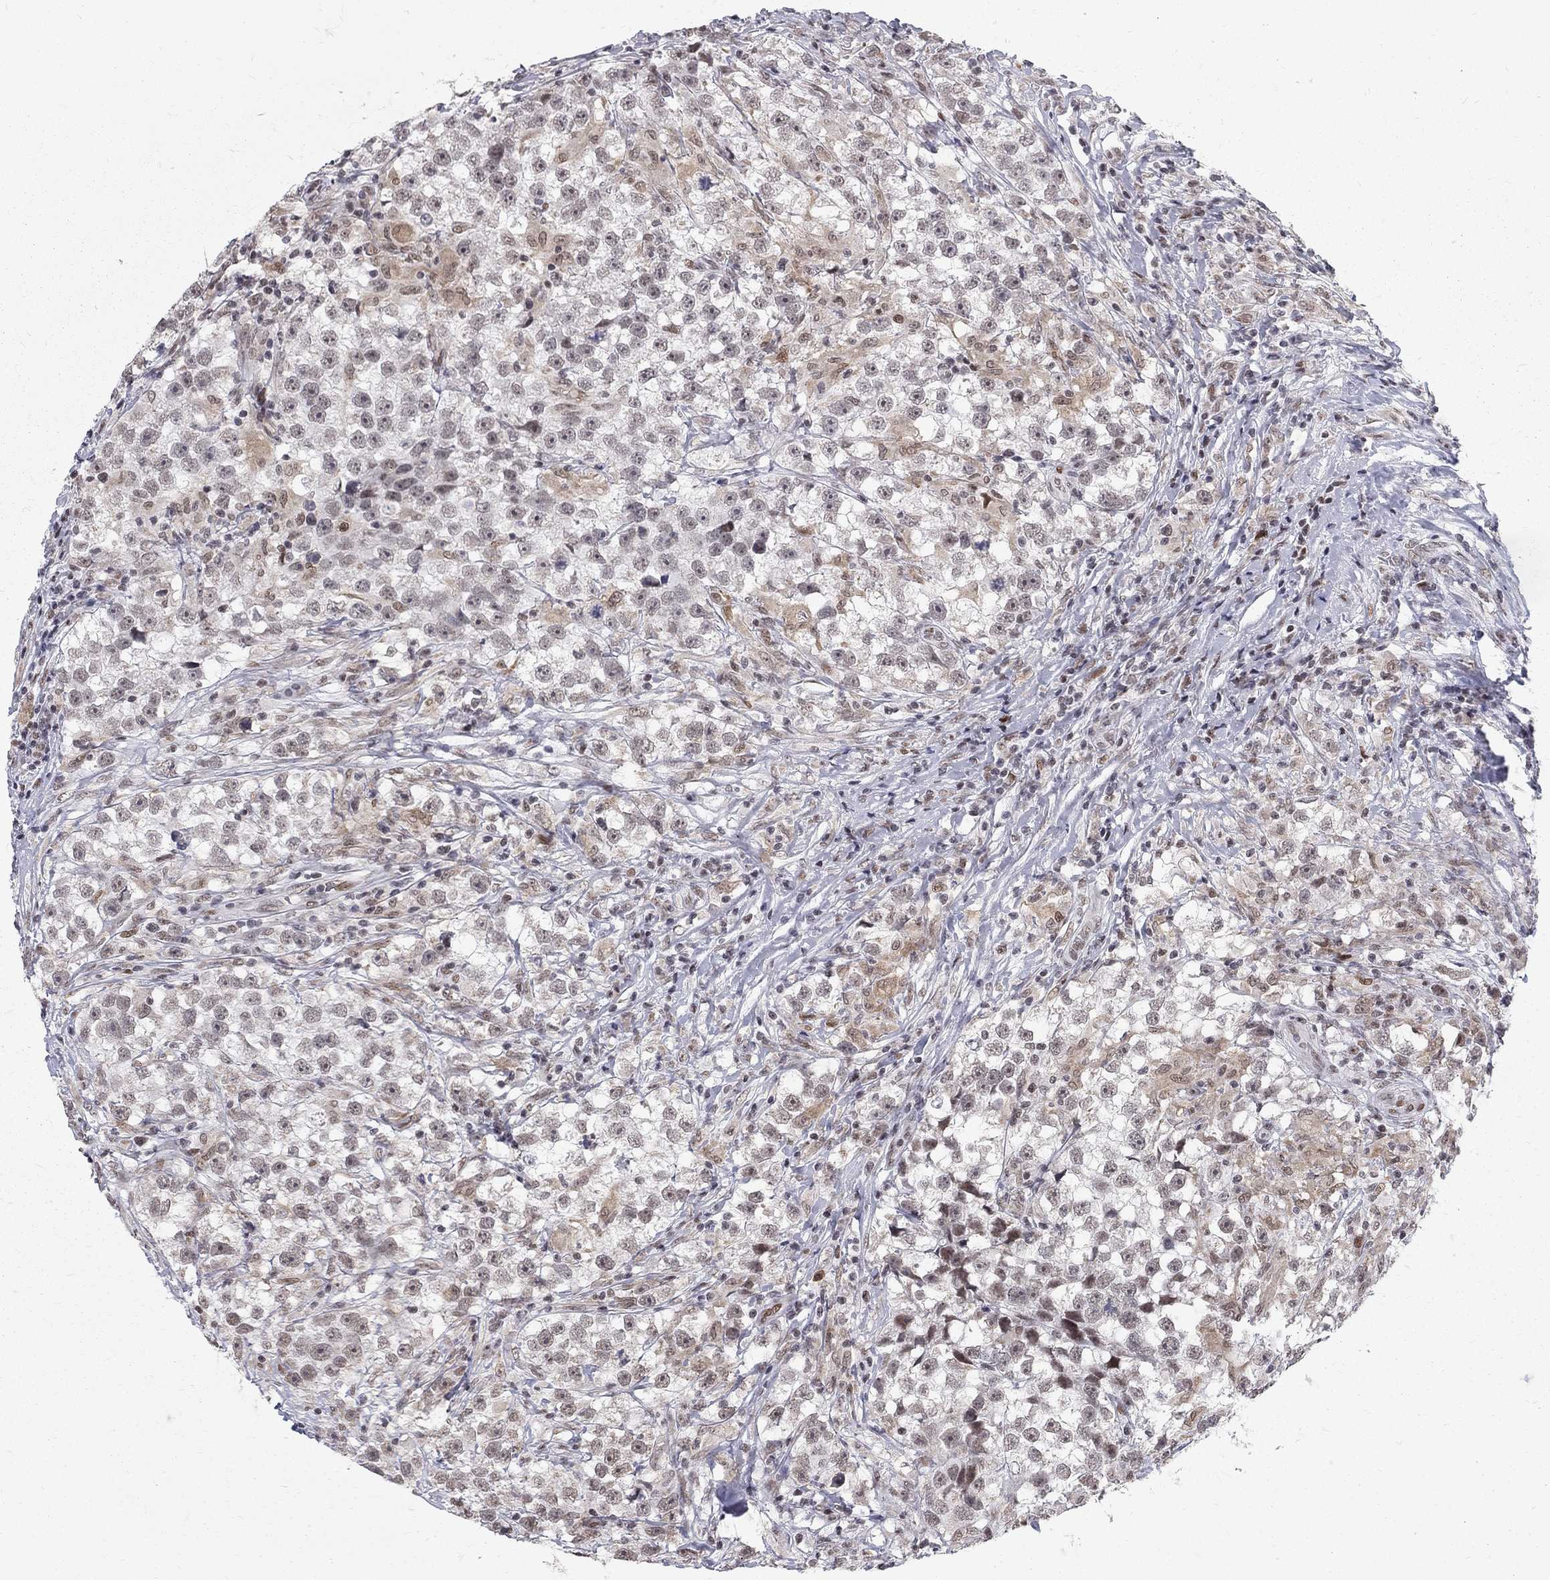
{"staining": {"intensity": "negative", "quantity": "none", "location": "none"}, "tissue": "testis cancer", "cell_type": "Tumor cells", "image_type": "cancer", "snomed": [{"axis": "morphology", "description": "Seminoma, NOS"}, {"axis": "topography", "description": "Testis"}], "caption": "The immunohistochemistry image has no significant expression in tumor cells of seminoma (testis) tissue.", "gene": "TCEAL1", "patient": {"sex": "male", "age": 46}}